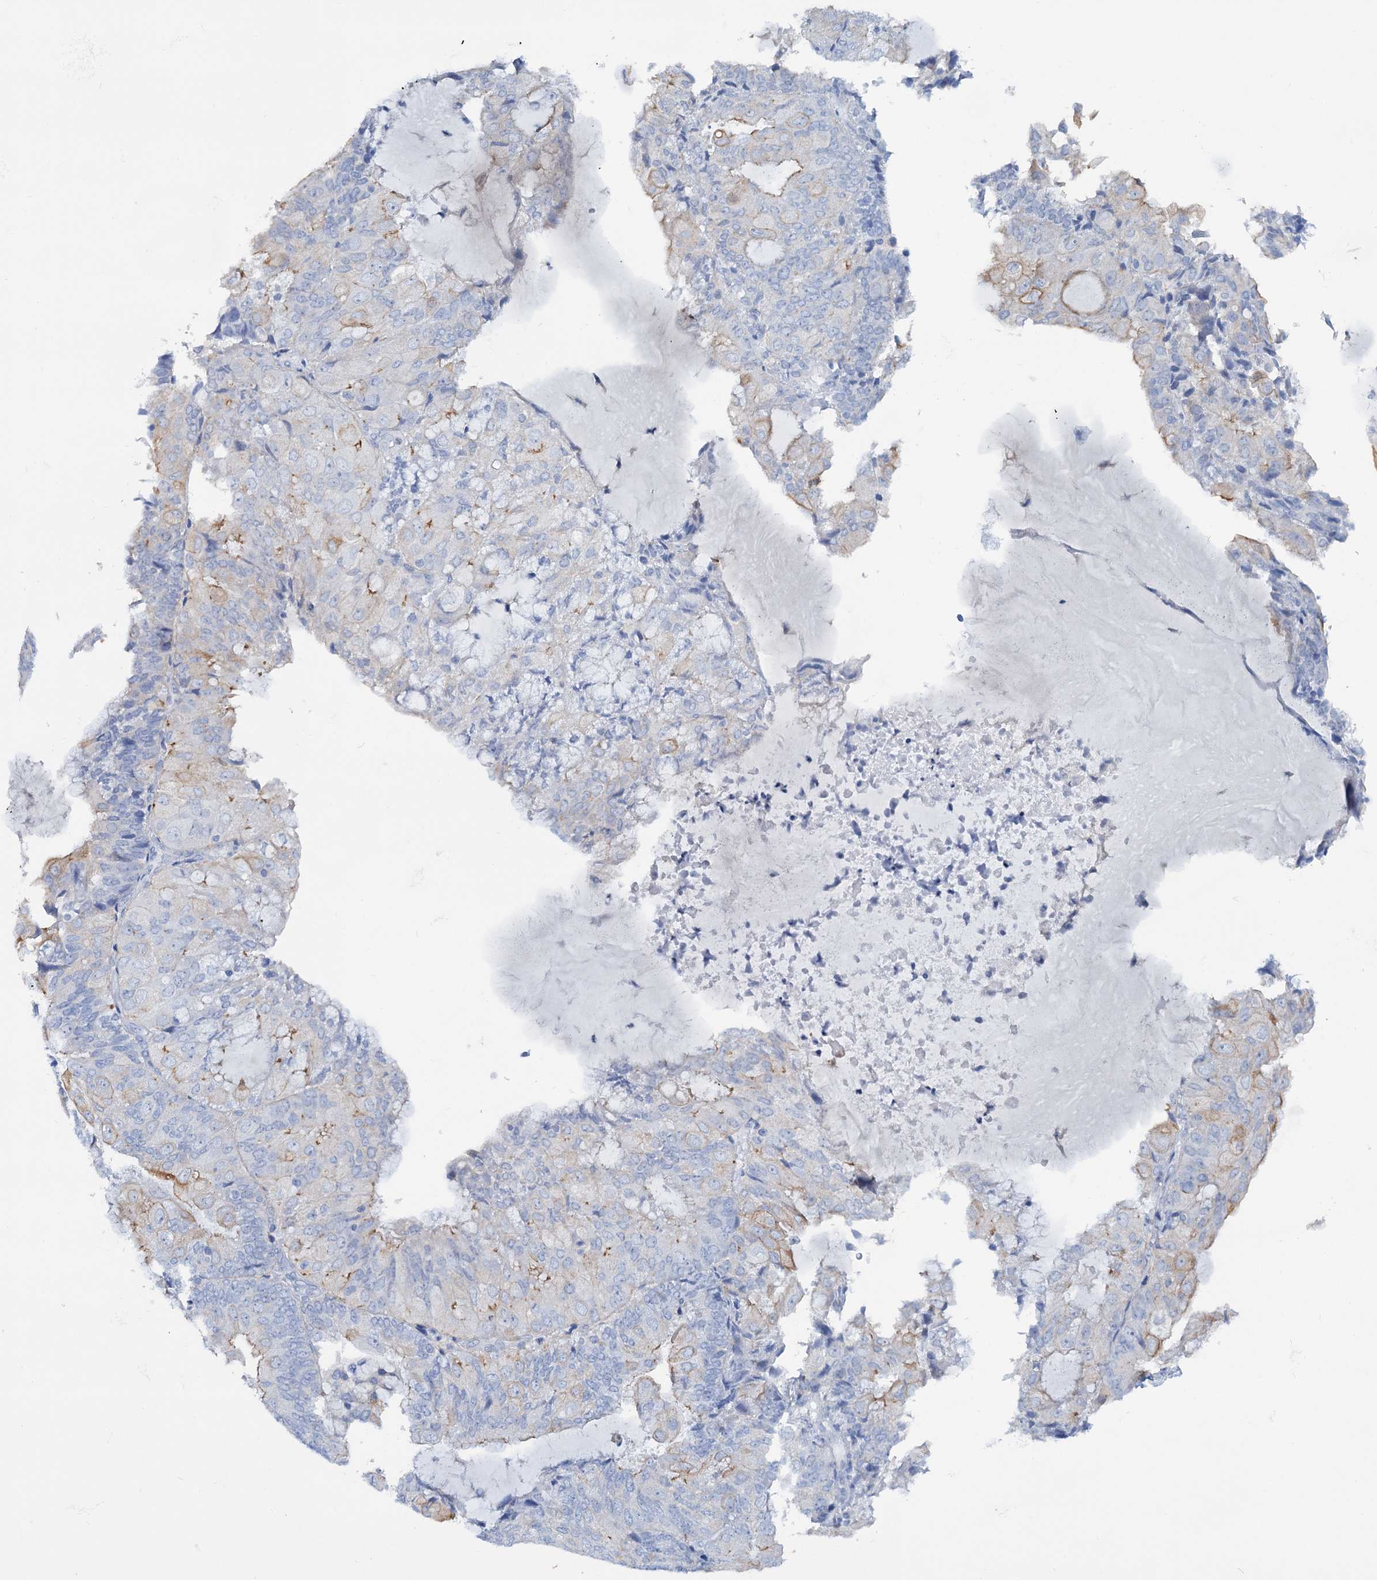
{"staining": {"intensity": "moderate", "quantity": "<25%", "location": "cytoplasmic/membranous"}, "tissue": "endometrial cancer", "cell_type": "Tumor cells", "image_type": "cancer", "snomed": [{"axis": "morphology", "description": "Adenocarcinoma, NOS"}, {"axis": "topography", "description": "Endometrium"}], "caption": "The immunohistochemical stain highlights moderate cytoplasmic/membranous expression in tumor cells of endometrial adenocarcinoma tissue.", "gene": "FAAP20", "patient": {"sex": "female", "age": 81}}